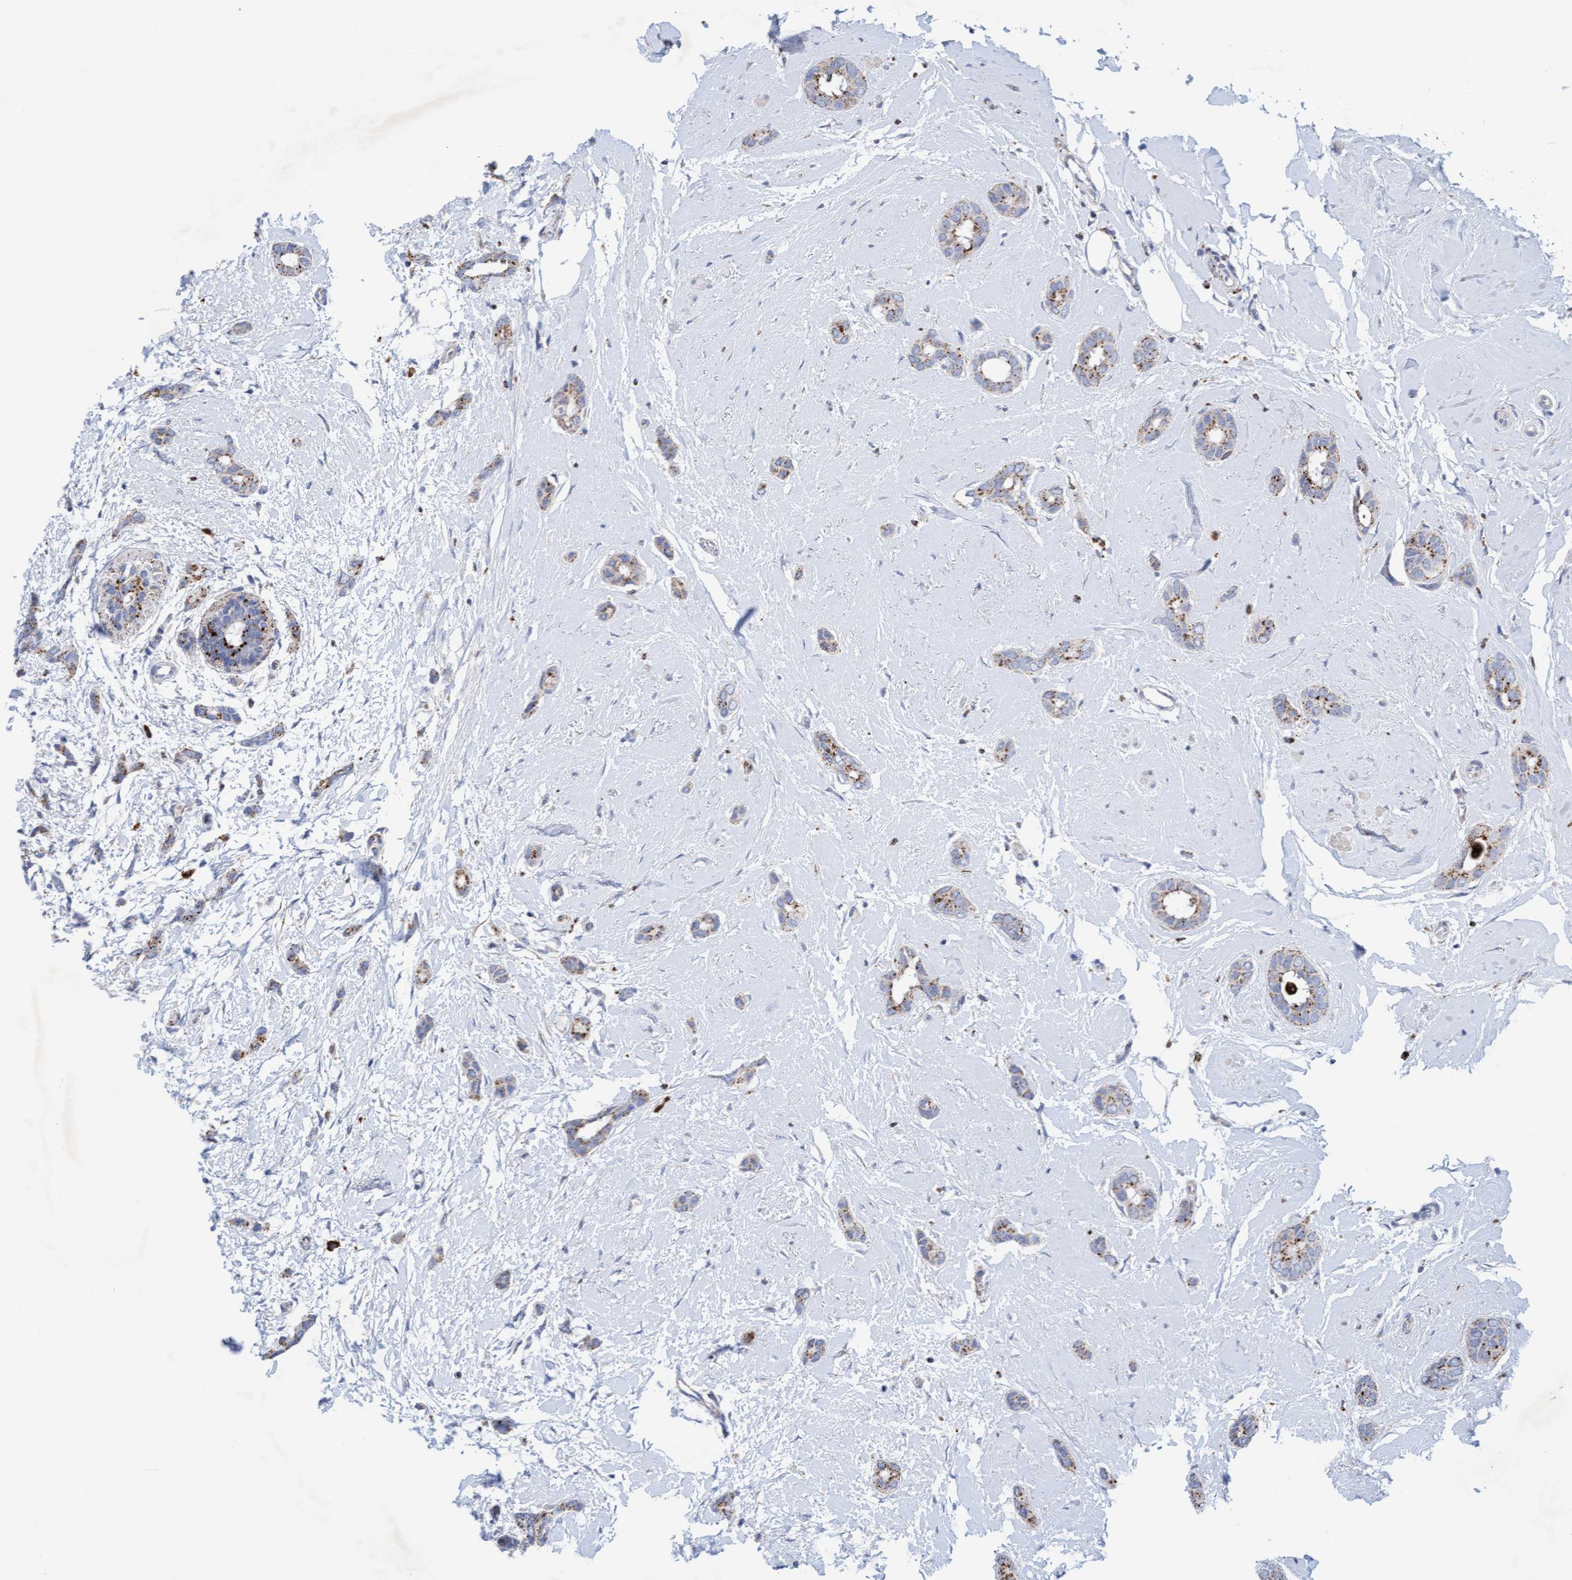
{"staining": {"intensity": "moderate", "quantity": "25%-75%", "location": "cytoplasmic/membranous"}, "tissue": "breast cancer", "cell_type": "Tumor cells", "image_type": "cancer", "snomed": [{"axis": "morphology", "description": "Duct carcinoma"}, {"axis": "topography", "description": "Breast"}], "caption": "Breast cancer stained with DAB (3,3'-diaminobenzidine) immunohistochemistry displays medium levels of moderate cytoplasmic/membranous expression in approximately 25%-75% of tumor cells. The staining was performed using DAB (3,3'-diaminobenzidine) to visualize the protein expression in brown, while the nuclei were stained in blue with hematoxylin (Magnification: 20x).", "gene": "SGSH", "patient": {"sex": "female", "age": 55}}